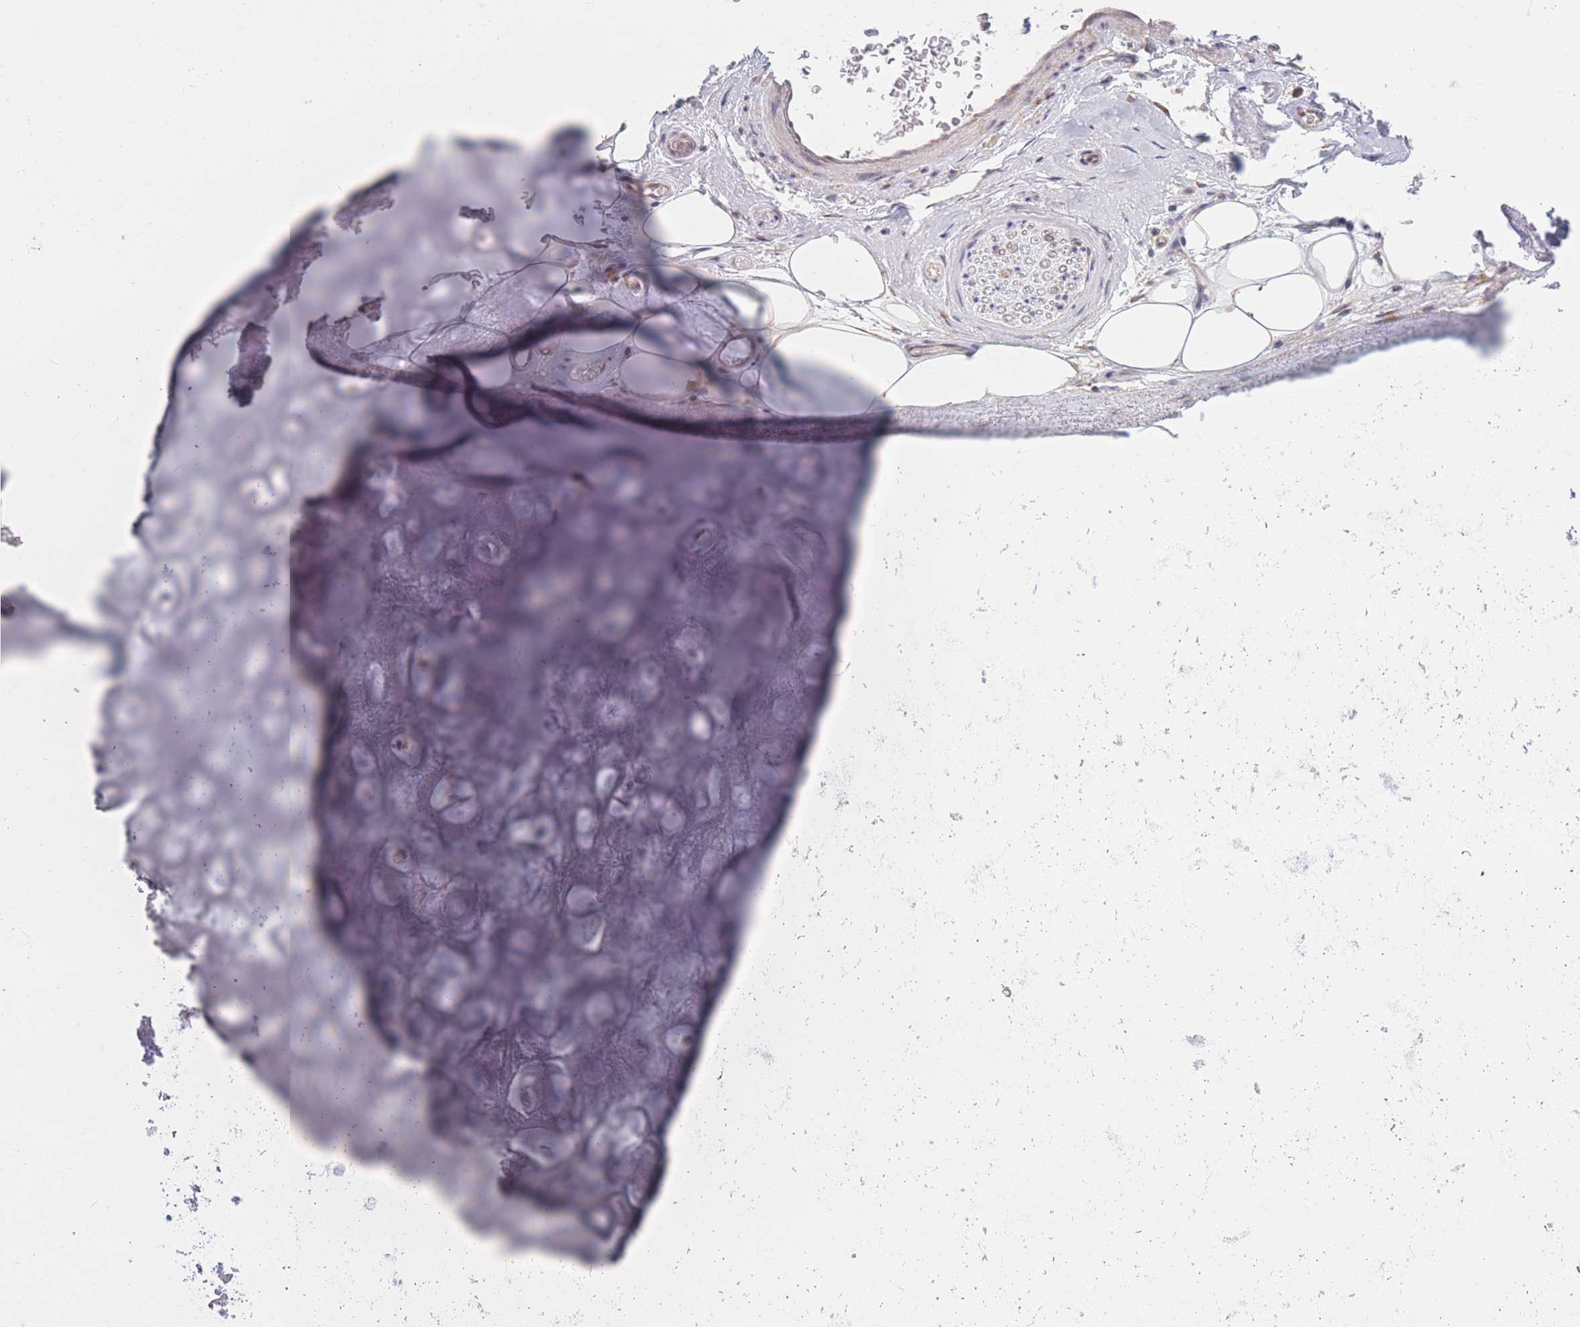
{"staining": {"intensity": "negative", "quantity": "none", "location": "none"}, "tissue": "adipose tissue", "cell_type": "Adipocytes", "image_type": "normal", "snomed": [{"axis": "morphology", "description": "Normal tissue, NOS"}, {"axis": "topography", "description": "Cartilage tissue"}], "caption": "Immunohistochemistry micrograph of unremarkable adipose tissue: adipose tissue stained with DAB (3,3'-diaminobenzidine) reveals no significant protein positivity in adipocytes. (DAB immunohistochemistry (IHC), high magnification).", "gene": "COL27A1", "patient": {"sex": "male", "age": 81}}